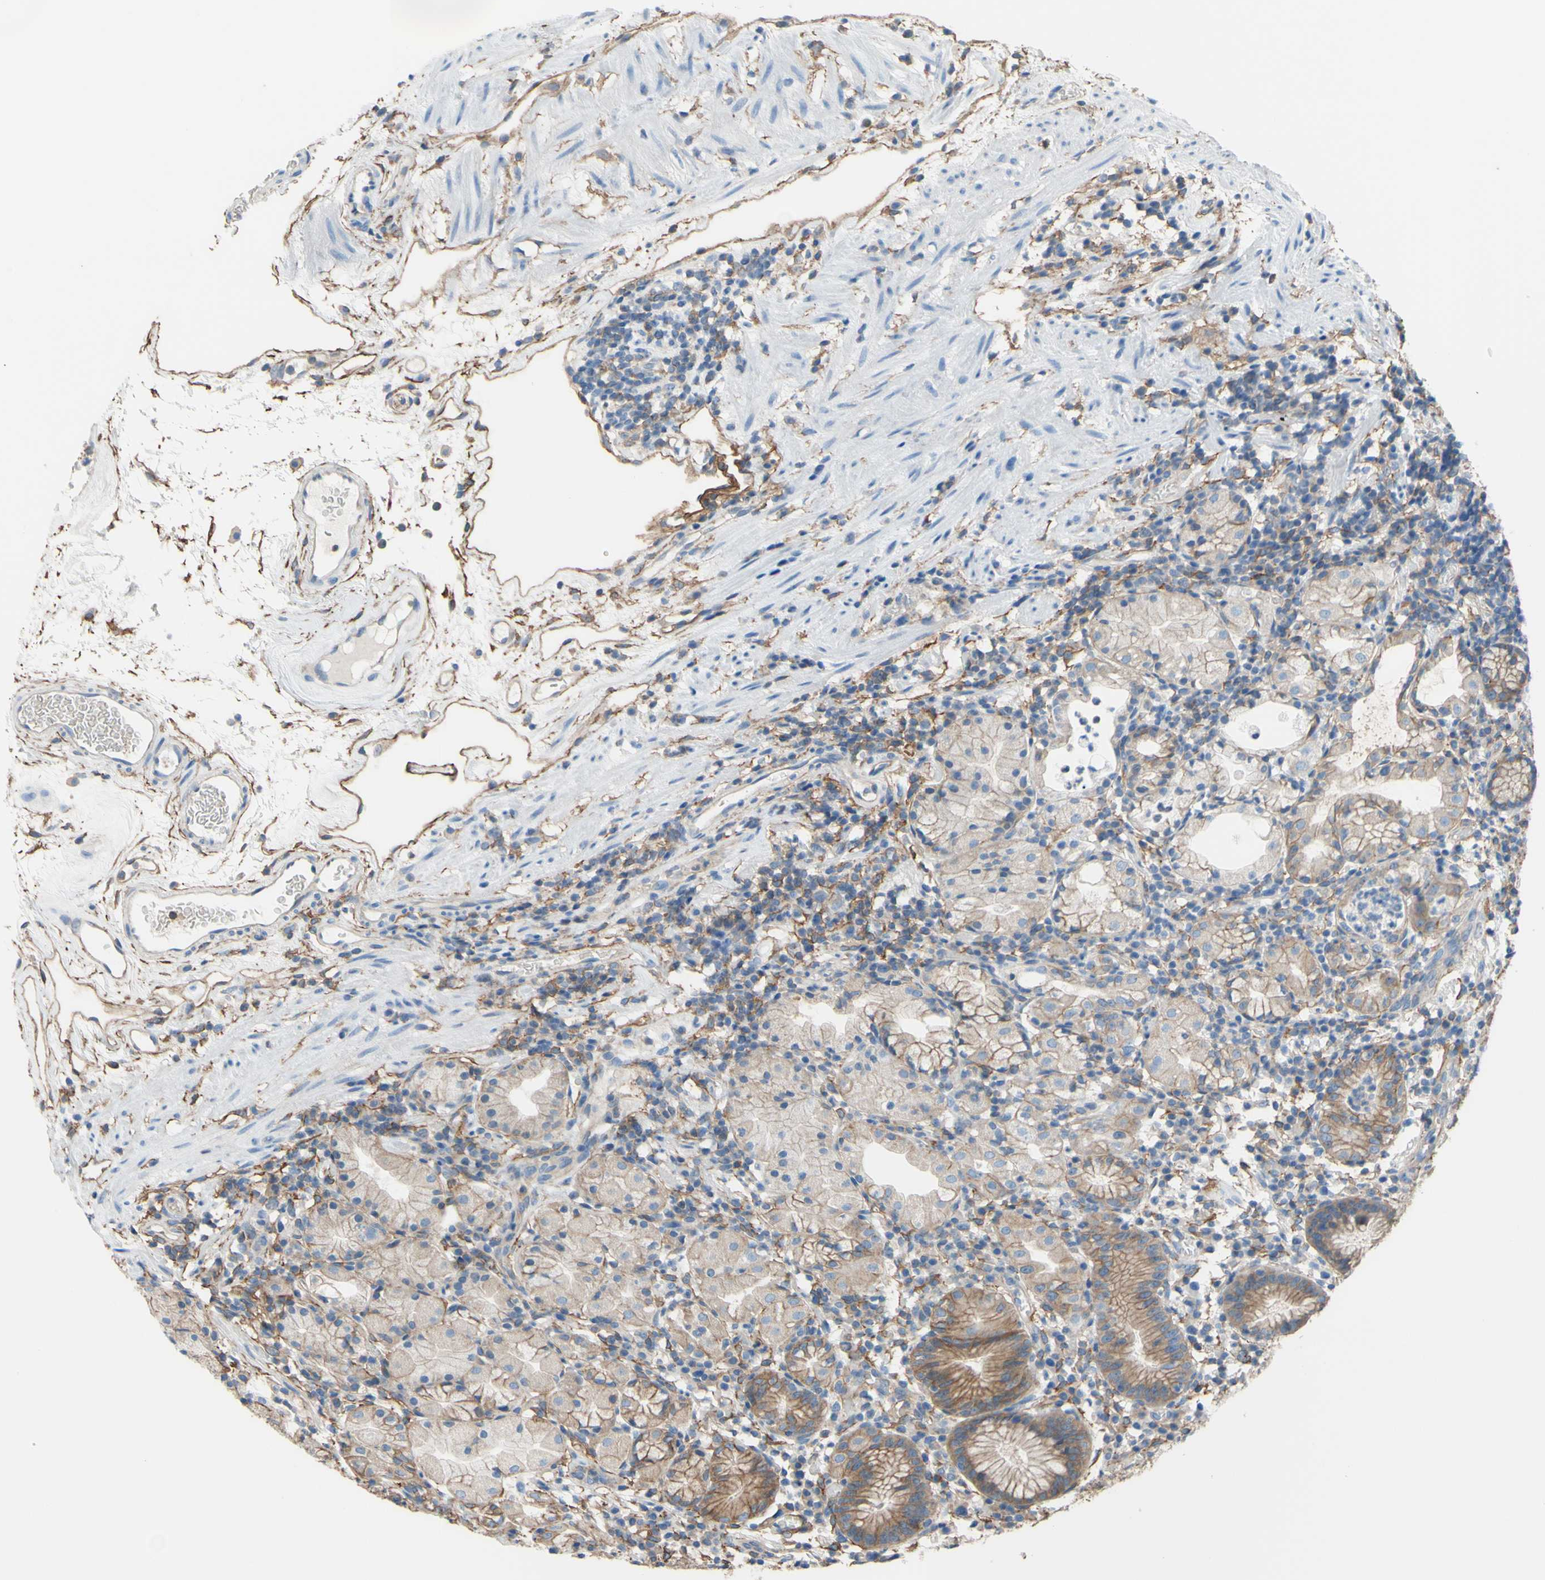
{"staining": {"intensity": "moderate", "quantity": "25%-75%", "location": "cytoplasmic/membranous"}, "tissue": "stomach", "cell_type": "Glandular cells", "image_type": "normal", "snomed": [{"axis": "morphology", "description": "Normal tissue, NOS"}, {"axis": "topography", "description": "Stomach"}, {"axis": "topography", "description": "Stomach, lower"}], "caption": "Human stomach stained for a protein (brown) exhibits moderate cytoplasmic/membranous positive expression in about 25%-75% of glandular cells.", "gene": "ADD1", "patient": {"sex": "female", "age": 75}}